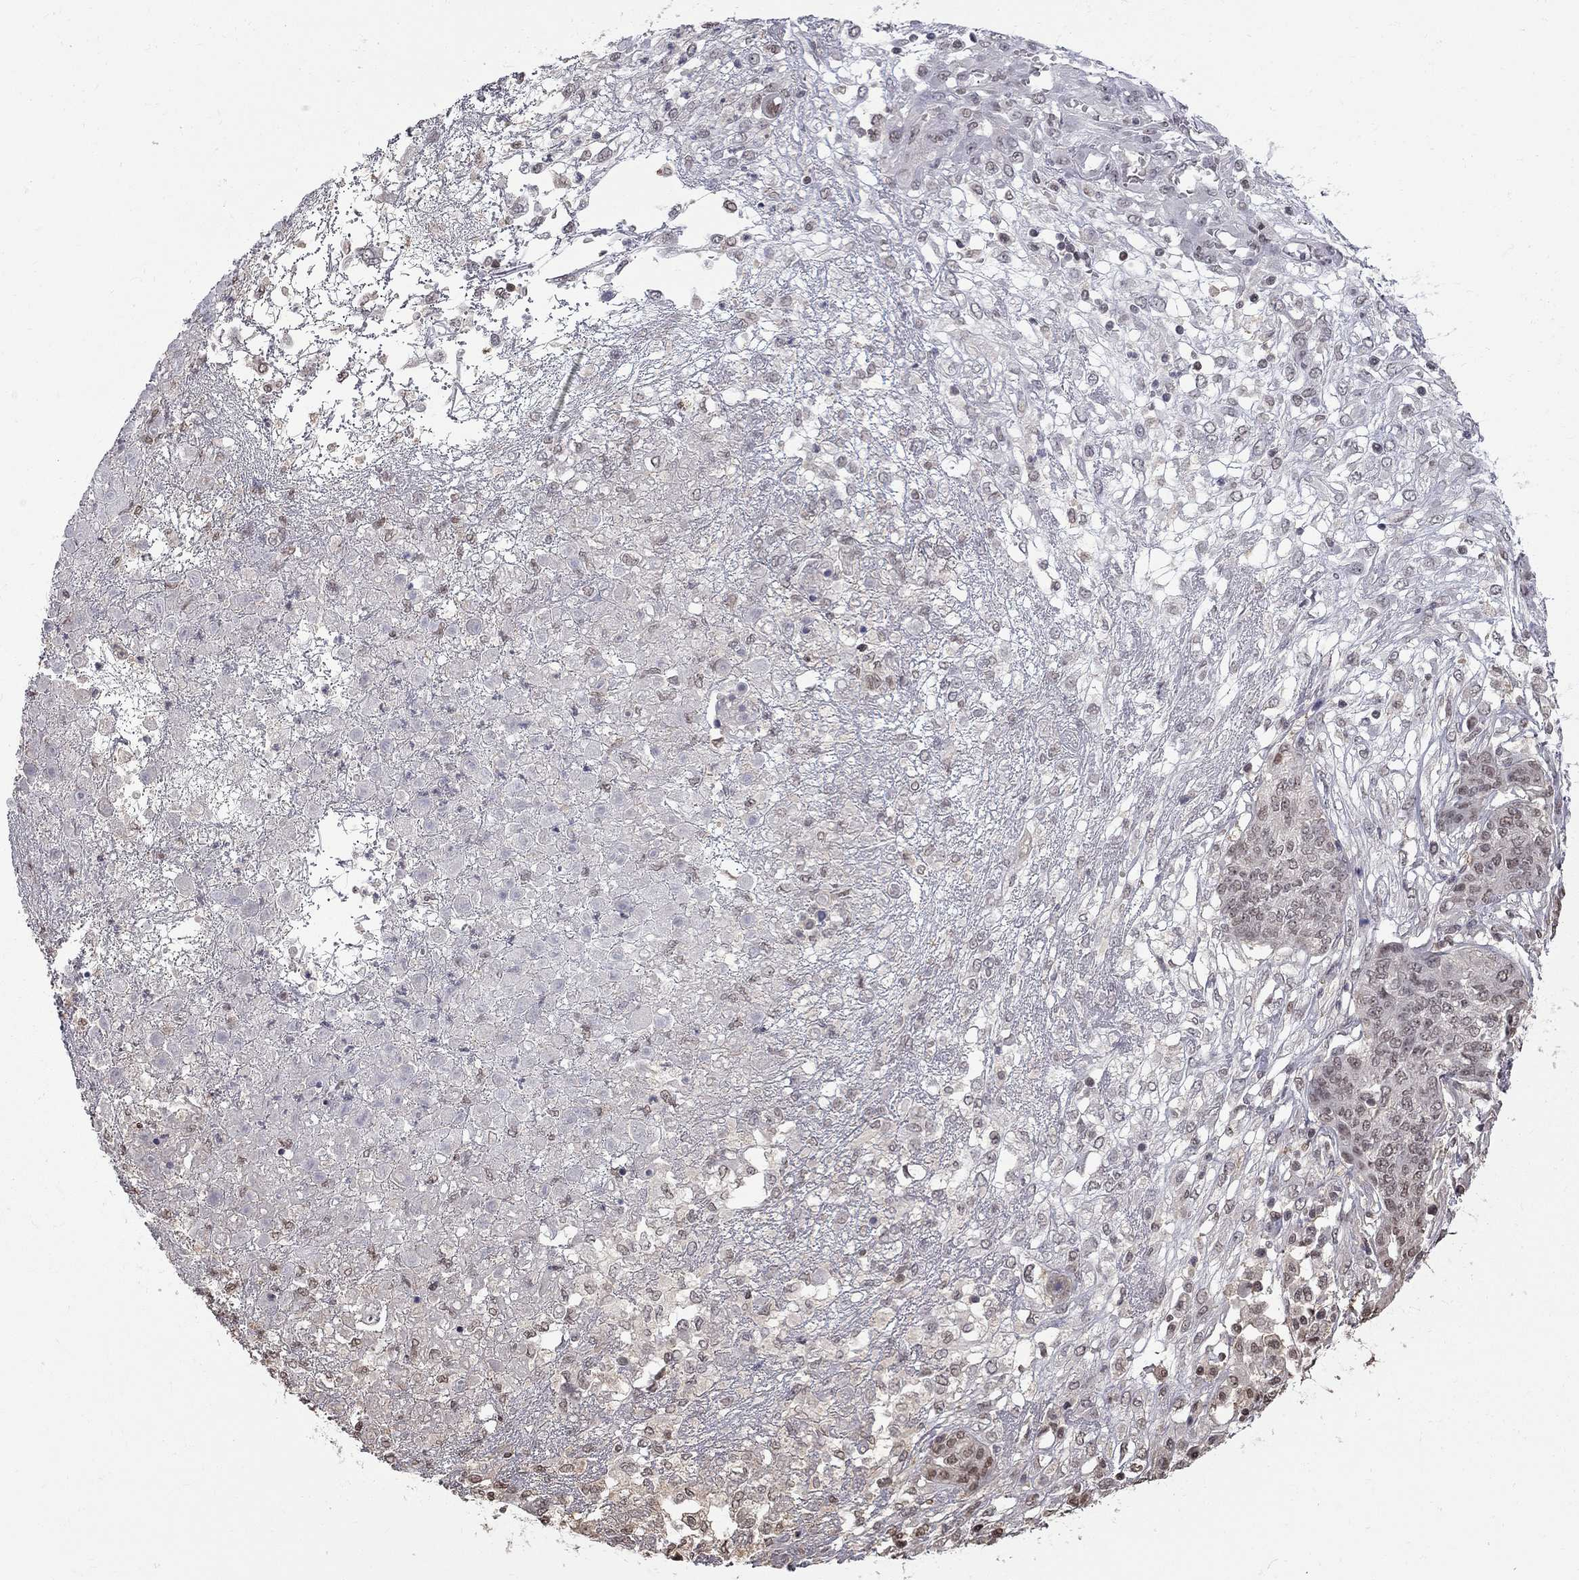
{"staining": {"intensity": "negative", "quantity": "none", "location": "none"}, "tissue": "ovarian cancer", "cell_type": "Tumor cells", "image_type": "cancer", "snomed": [{"axis": "morphology", "description": "Cystadenocarcinoma, serous, NOS"}, {"axis": "topography", "description": "Ovary"}], "caption": "Human ovarian serous cystadenocarcinoma stained for a protein using IHC reveals no staining in tumor cells.", "gene": "RFWD3", "patient": {"sex": "female", "age": 67}}